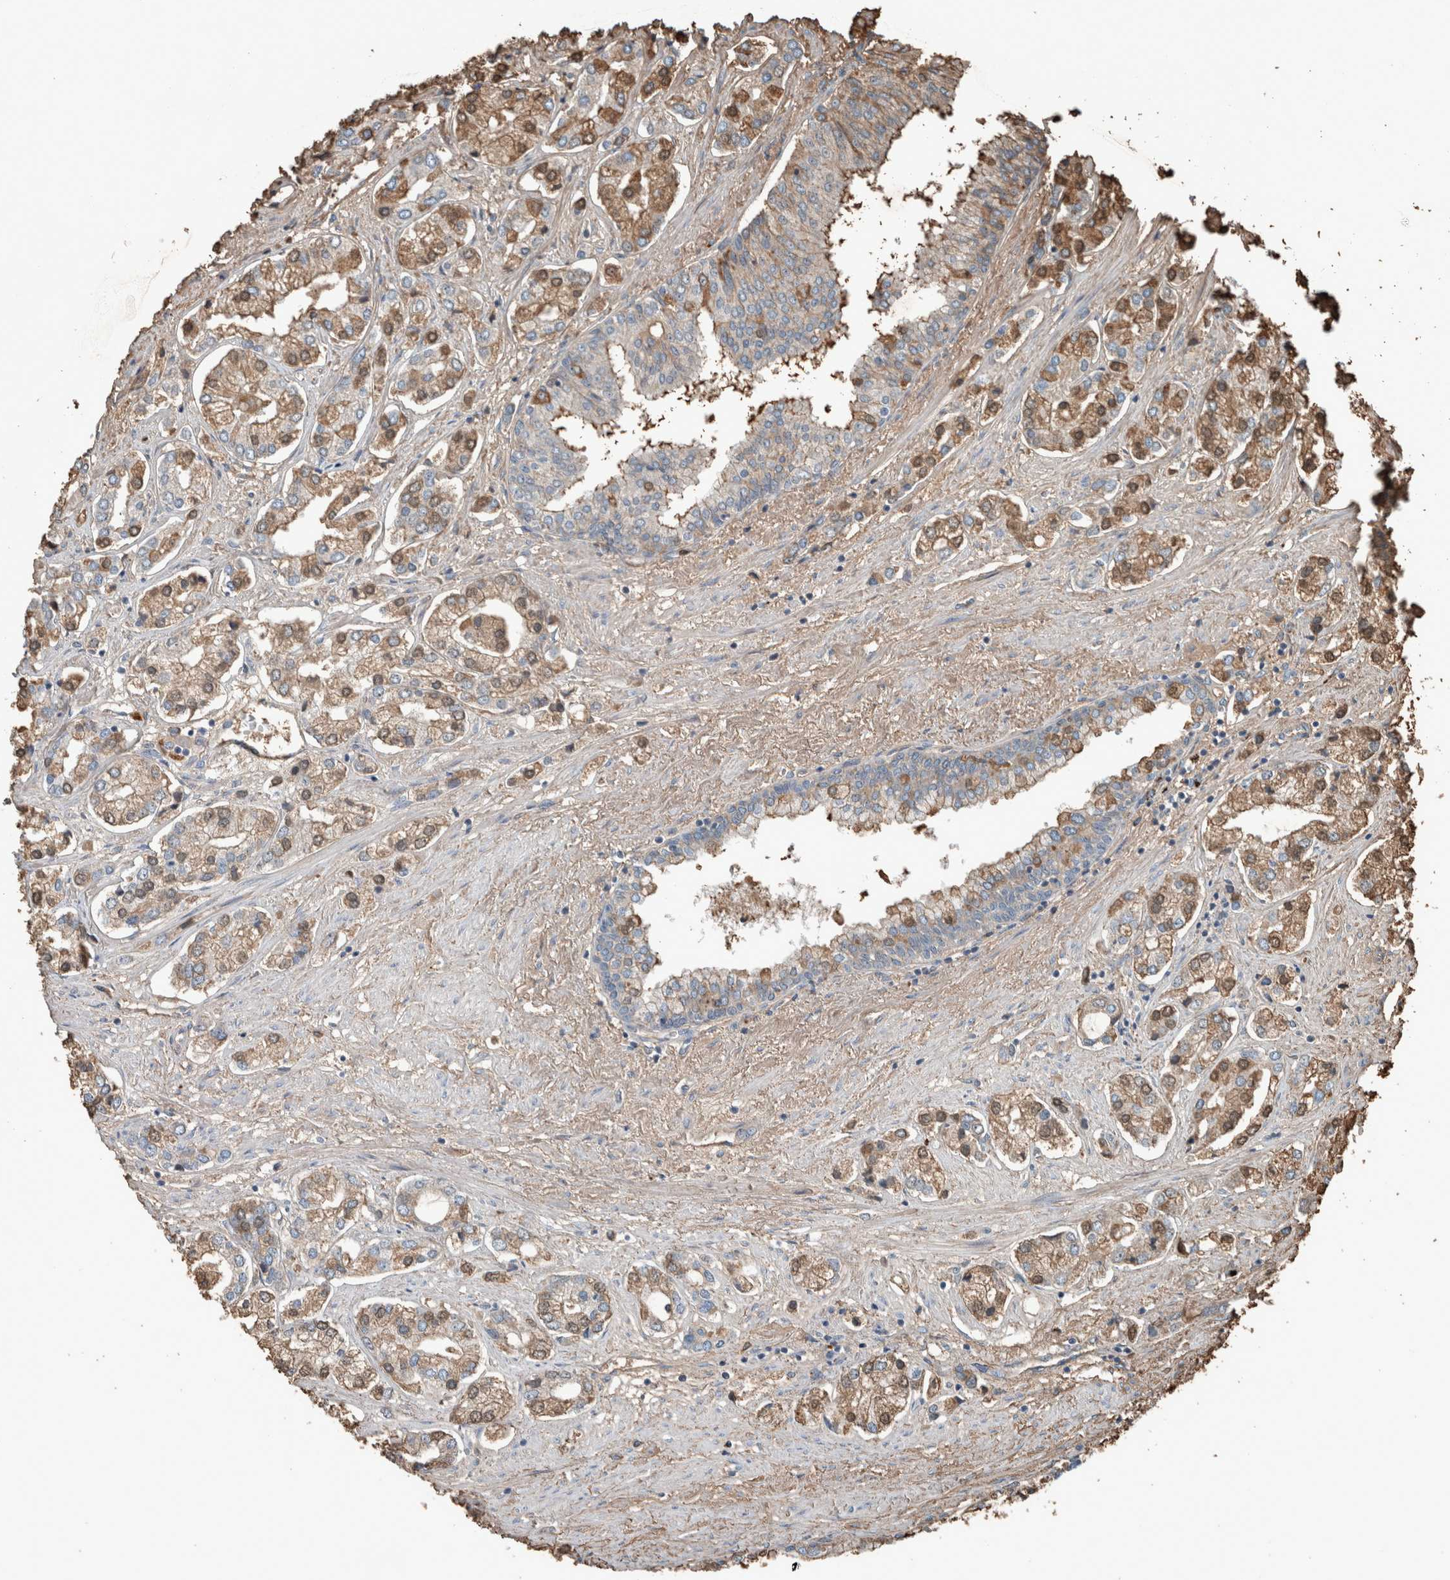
{"staining": {"intensity": "moderate", "quantity": "25%-75%", "location": "cytoplasmic/membranous,nuclear"}, "tissue": "prostate cancer", "cell_type": "Tumor cells", "image_type": "cancer", "snomed": [{"axis": "morphology", "description": "Adenocarcinoma, High grade"}, {"axis": "topography", "description": "Prostate"}], "caption": "The image exhibits a brown stain indicating the presence of a protein in the cytoplasmic/membranous and nuclear of tumor cells in prostate cancer.", "gene": "USP34", "patient": {"sex": "male", "age": 66}}